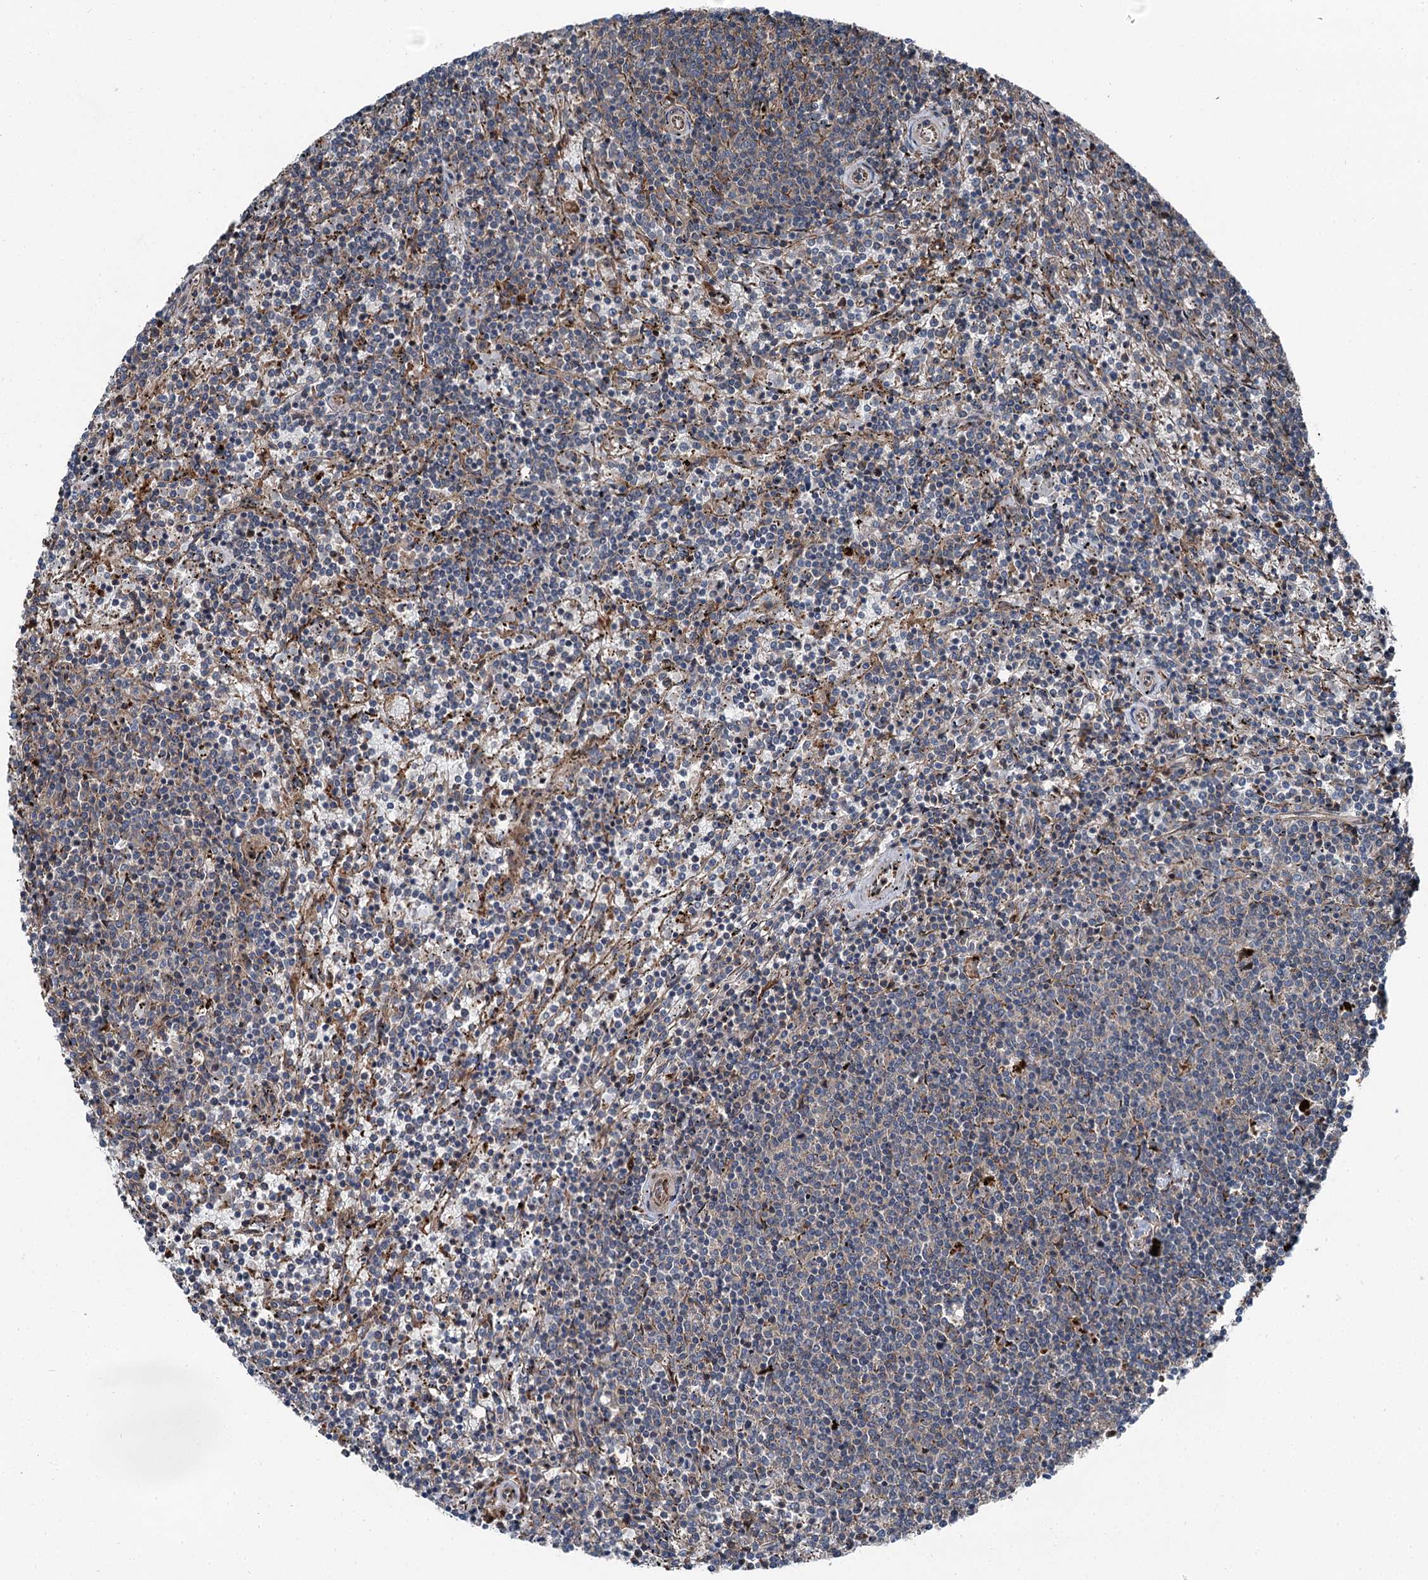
{"staining": {"intensity": "negative", "quantity": "none", "location": "none"}, "tissue": "lymphoma", "cell_type": "Tumor cells", "image_type": "cancer", "snomed": [{"axis": "morphology", "description": "Malignant lymphoma, non-Hodgkin's type, Low grade"}, {"axis": "topography", "description": "Spleen"}], "caption": "DAB immunohistochemical staining of lymphoma demonstrates no significant positivity in tumor cells. (Immunohistochemistry, brightfield microscopy, high magnification).", "gene": "POLR1D", "patient": {"sex": "female", "age": 50}}